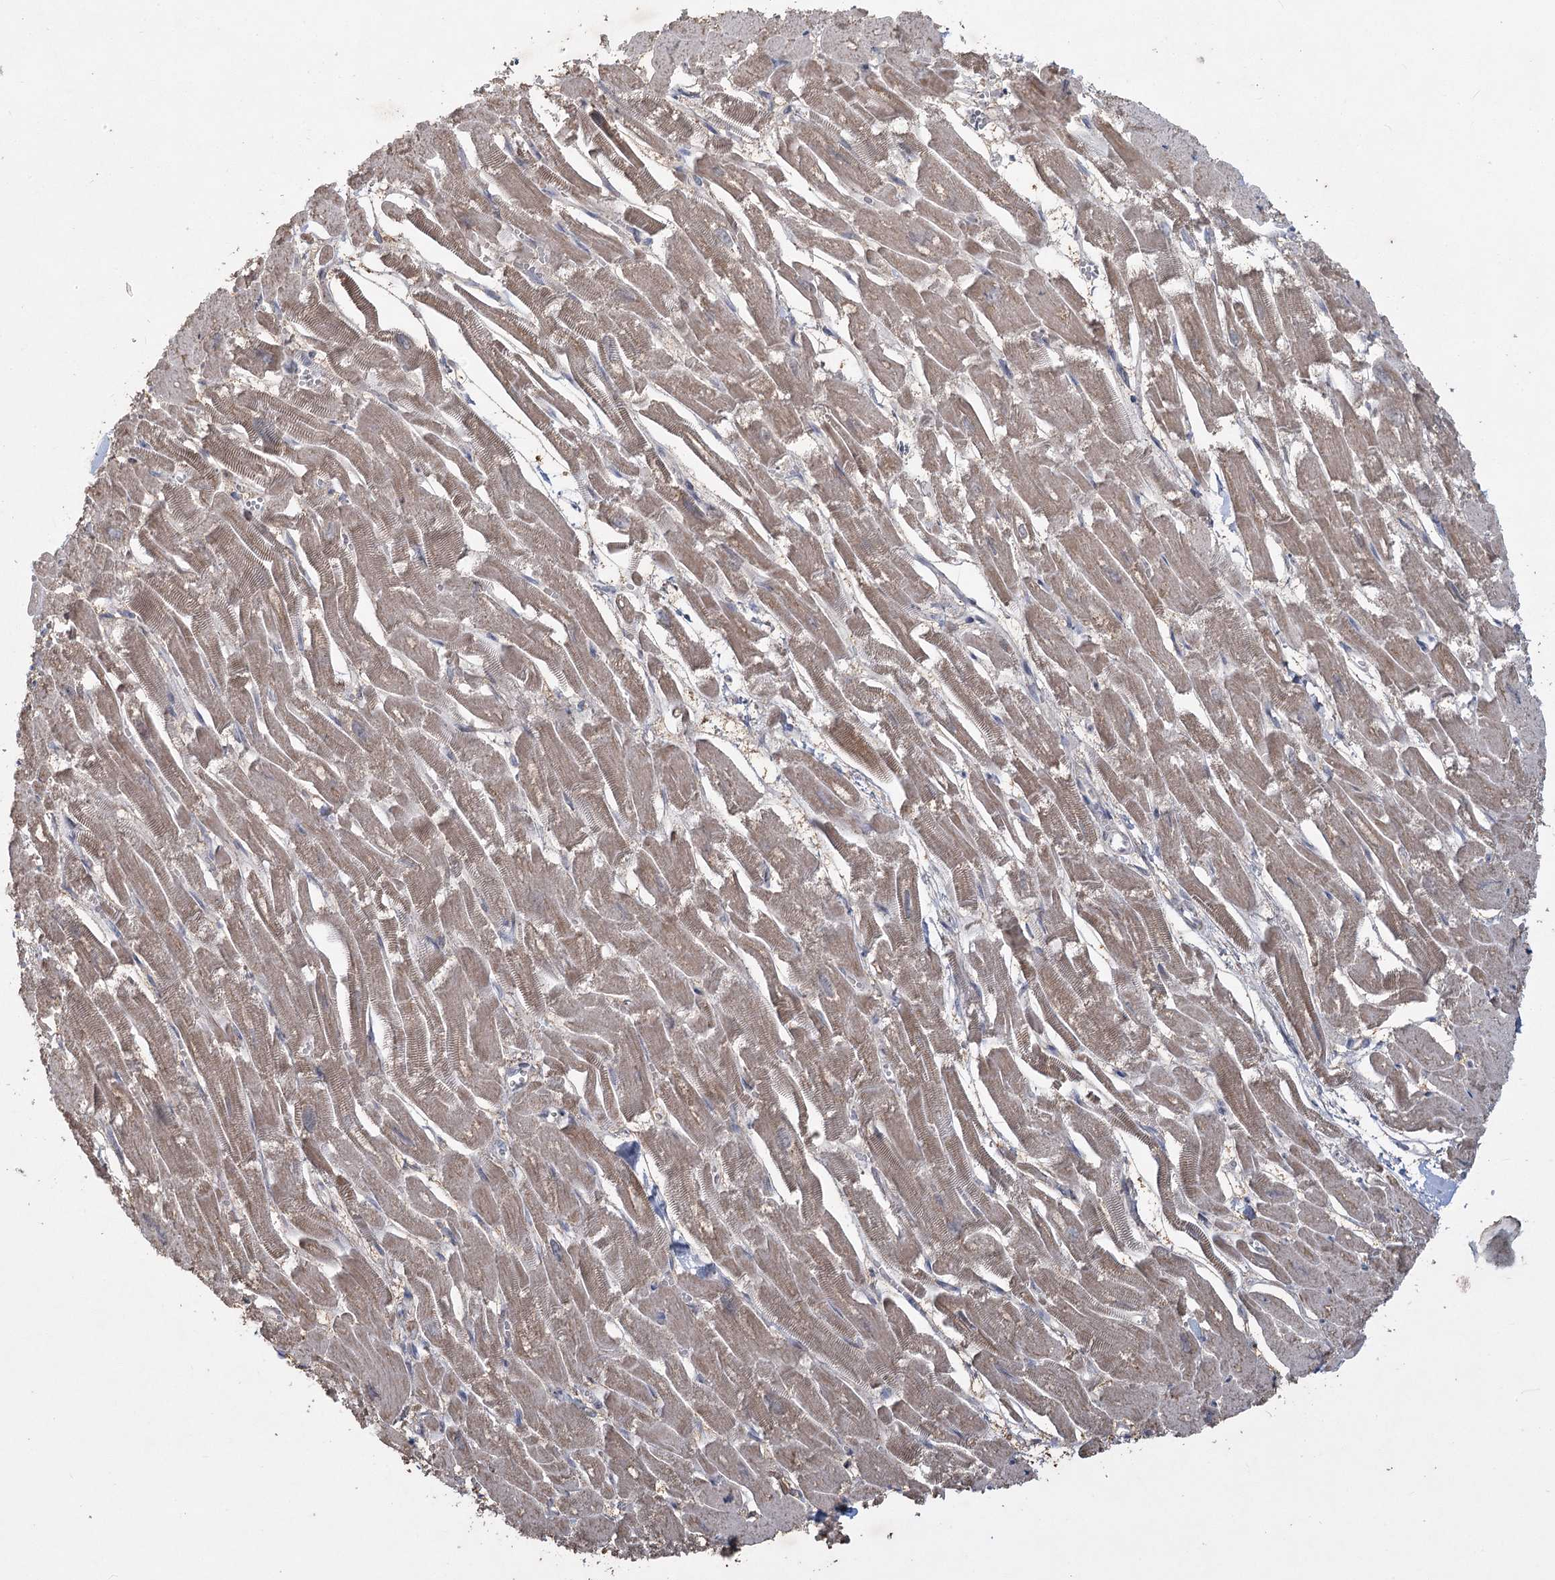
{"staining": {"intensity": "weak", "quantity": ">75%", "location": "cytoplasmic/membranous"}, "tissue": "heart muscle", "cell_type": "Cardiomyocytes", "image_type": "normal", "snomed": [{"axis": "morphology", "description": "Normal tissue, NOS"}, {"axis": "topography", "description": "Heart"}], "caption": "Heart muscle stained for a protein reveals weak cytoplasmic/membranous positivity in cardiomyocytes. The protein of interest is shown in brown color, while the nuclei are stained blue.", "gene": "PLA2G12A", "patient": {"sex": "male", "age": 54}}